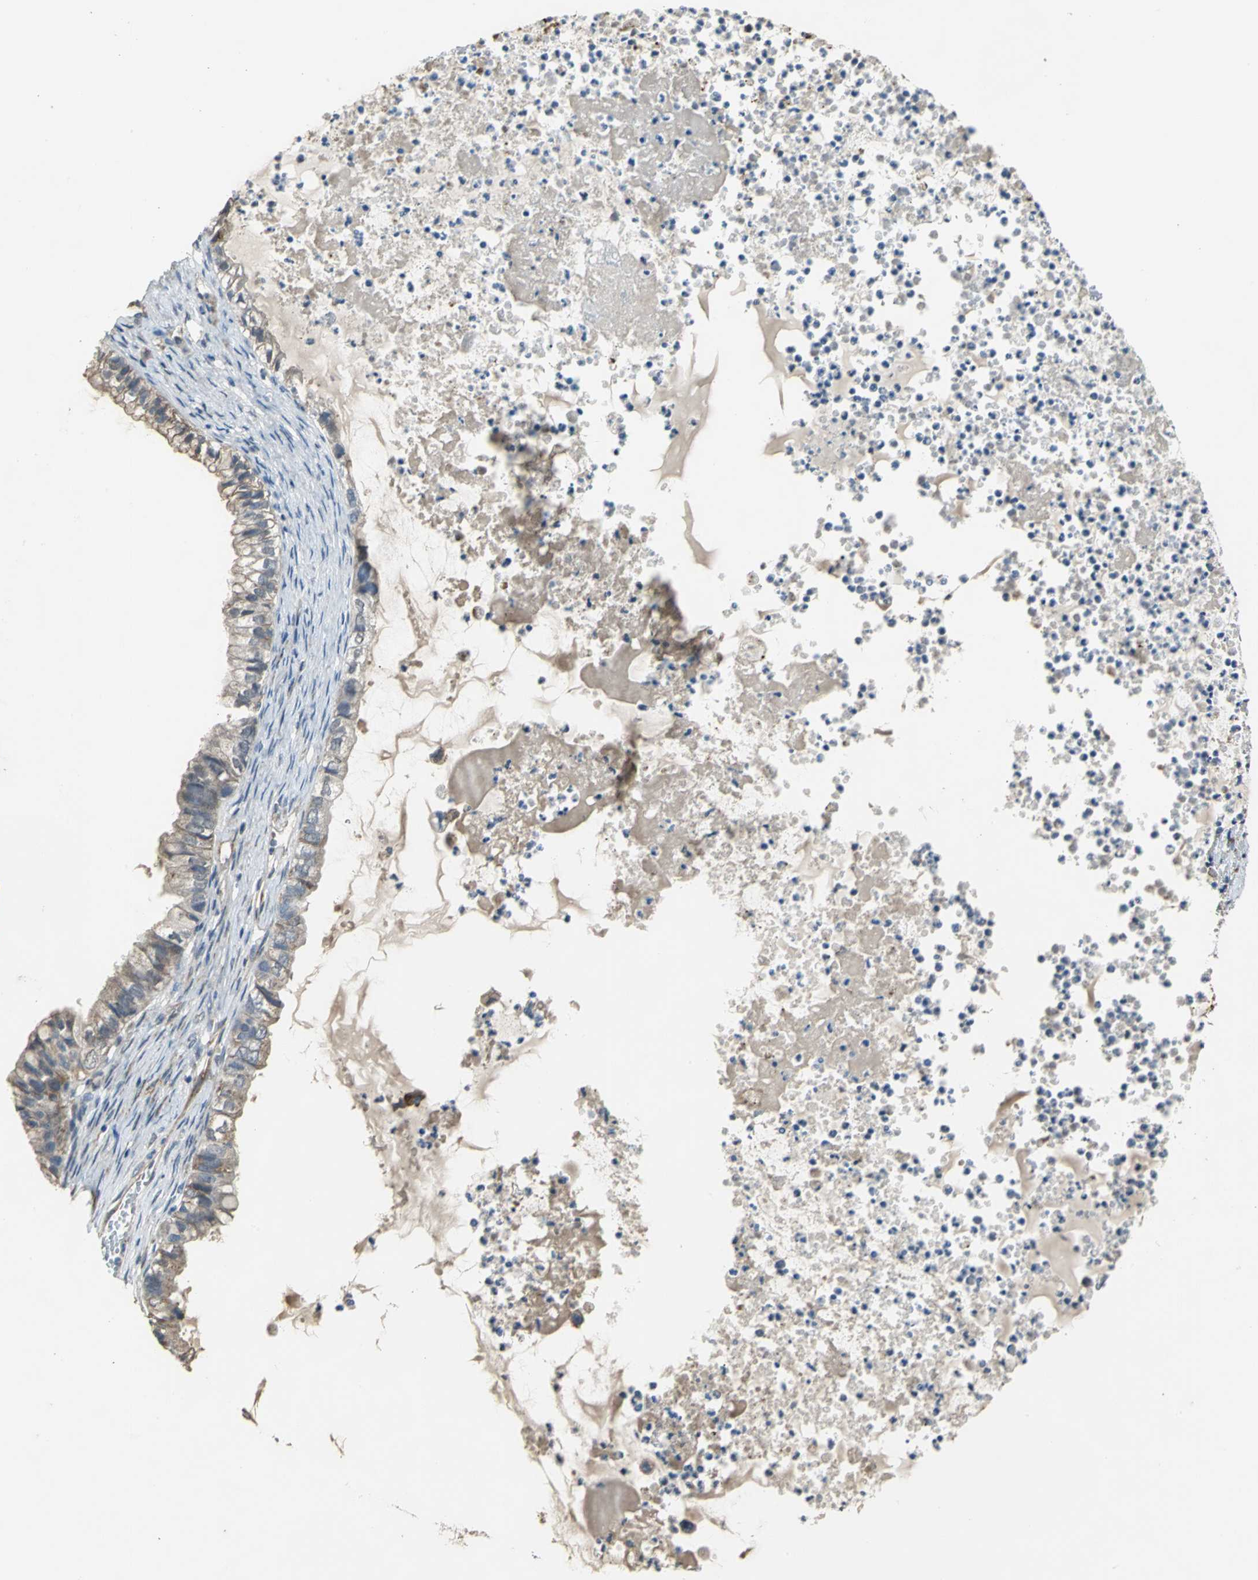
{"staining": {"intensity": "weak", "quantity": "25%-75%", "location": "cytoplasmic/membranous"}, "tissue": "ovarian cancer", "cell_type": "Tumor cells", "image_type": "cancer", "snomed": [{"axis": "morphology", "description": "Cystadenocarcinoma, mucinous, NOS"}, {"axis": "topography", "description": "Ovary"}], "caption": "Immunohistochemical staining of human ovarian cancer displays low levels of weak cytoplasmic/membranous expression in about 25%-75% of tumor cells.", "gene": "NDUFB5", "patient": {"sex": "female", "age": 80}}